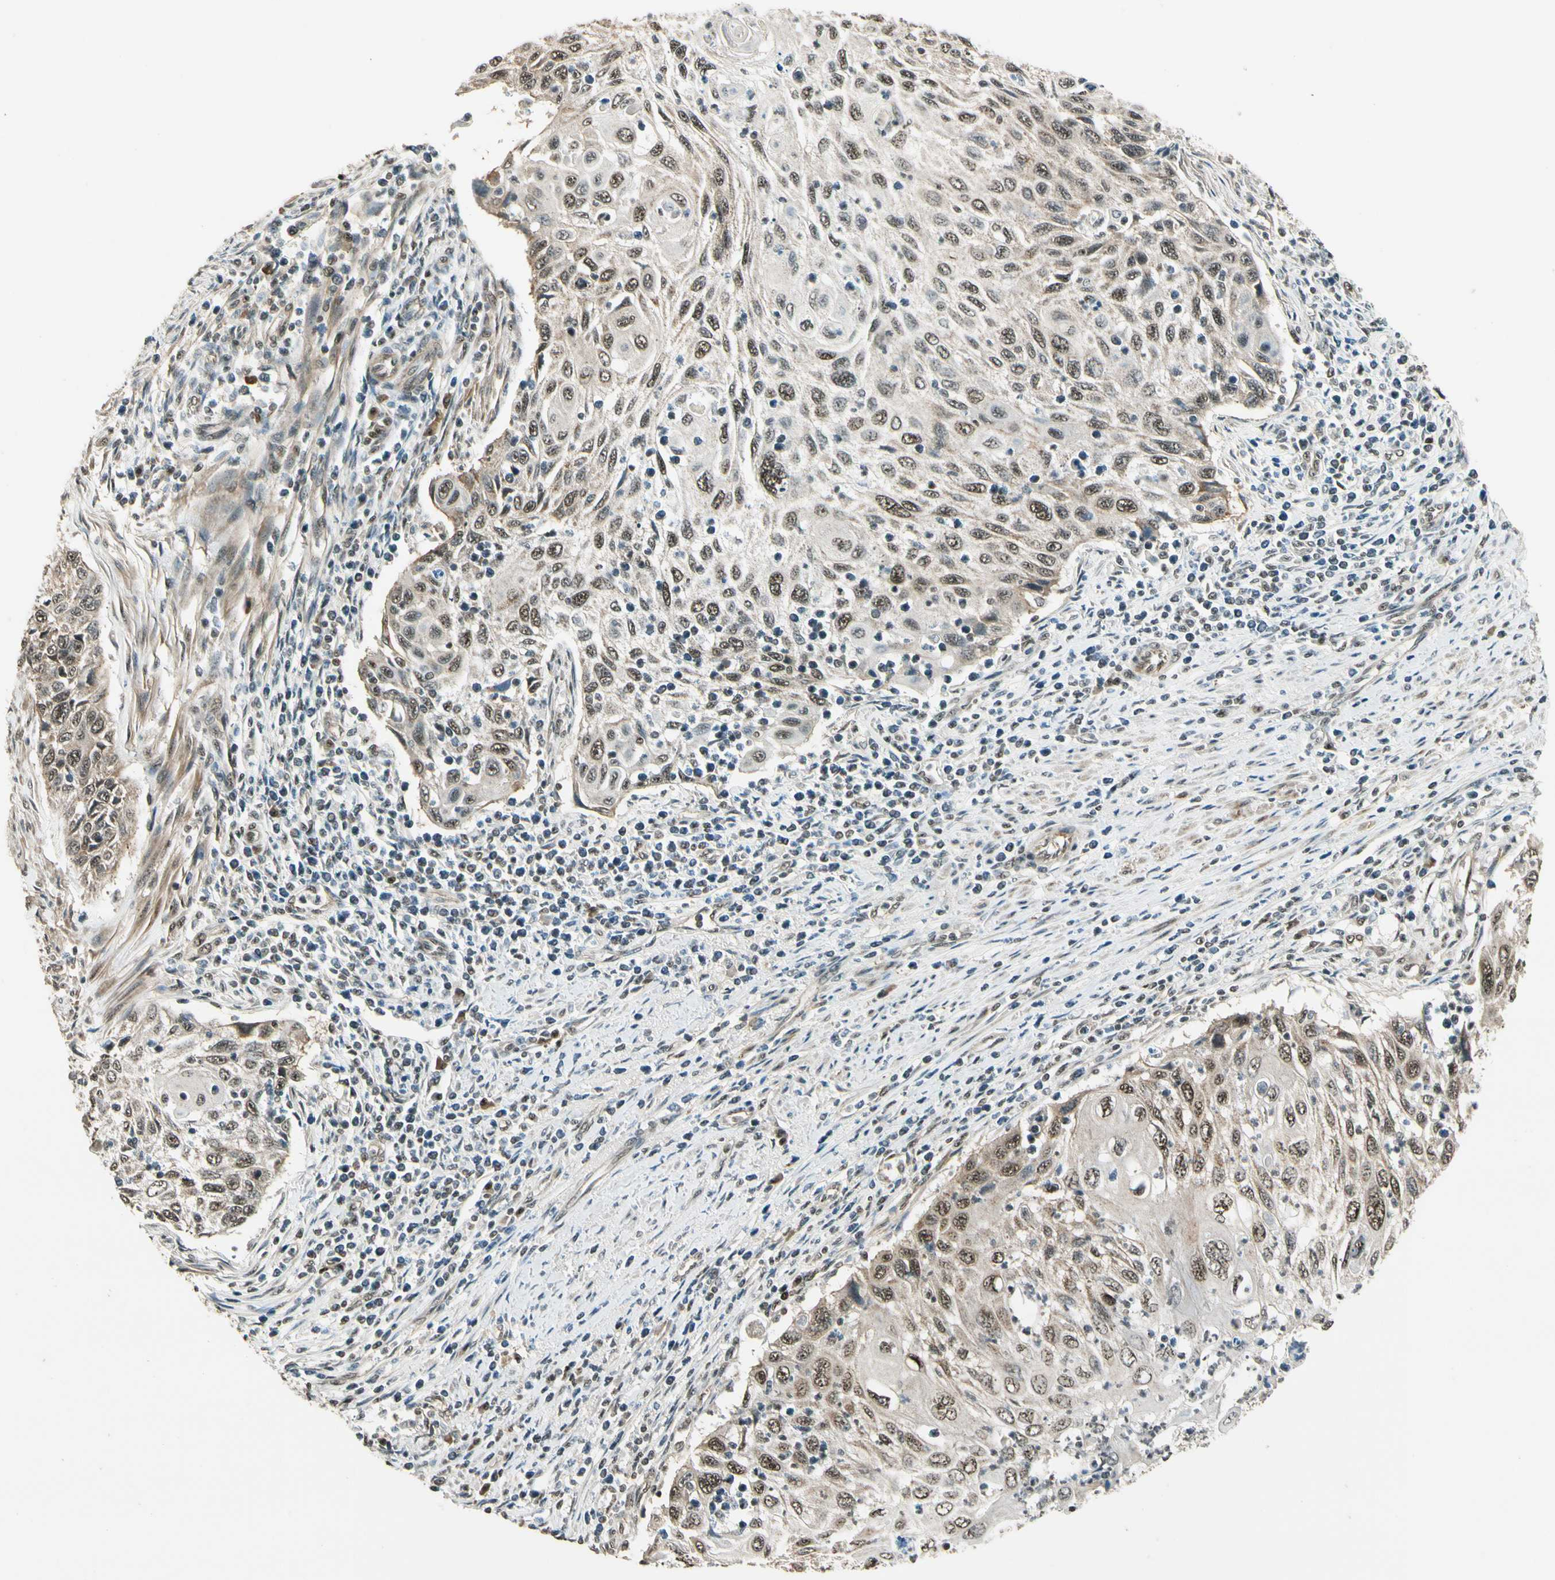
{"staining": {"intensity": "moderate", "quantity": ">75%", "location": "cytoplasmic/membranous,nuclear"}, "tissue": "cervical cancer", "cell_type": "Tumor cells", "image_type": "cancer", "snomed": [{"axis": "morphology", "description": "Squamous cell carcinoma, NOS"}, {"axis": "topography", "description": "Cervix"}], "caption": "This is an image of IHC staining of squamous cell carcinoma (cervical), which shows moderate staining in the cytoplasmic/membranous and nuclear of tumor cells.", "gene": "MCPH1", "patient": {"sex": "female", "age": 70}}